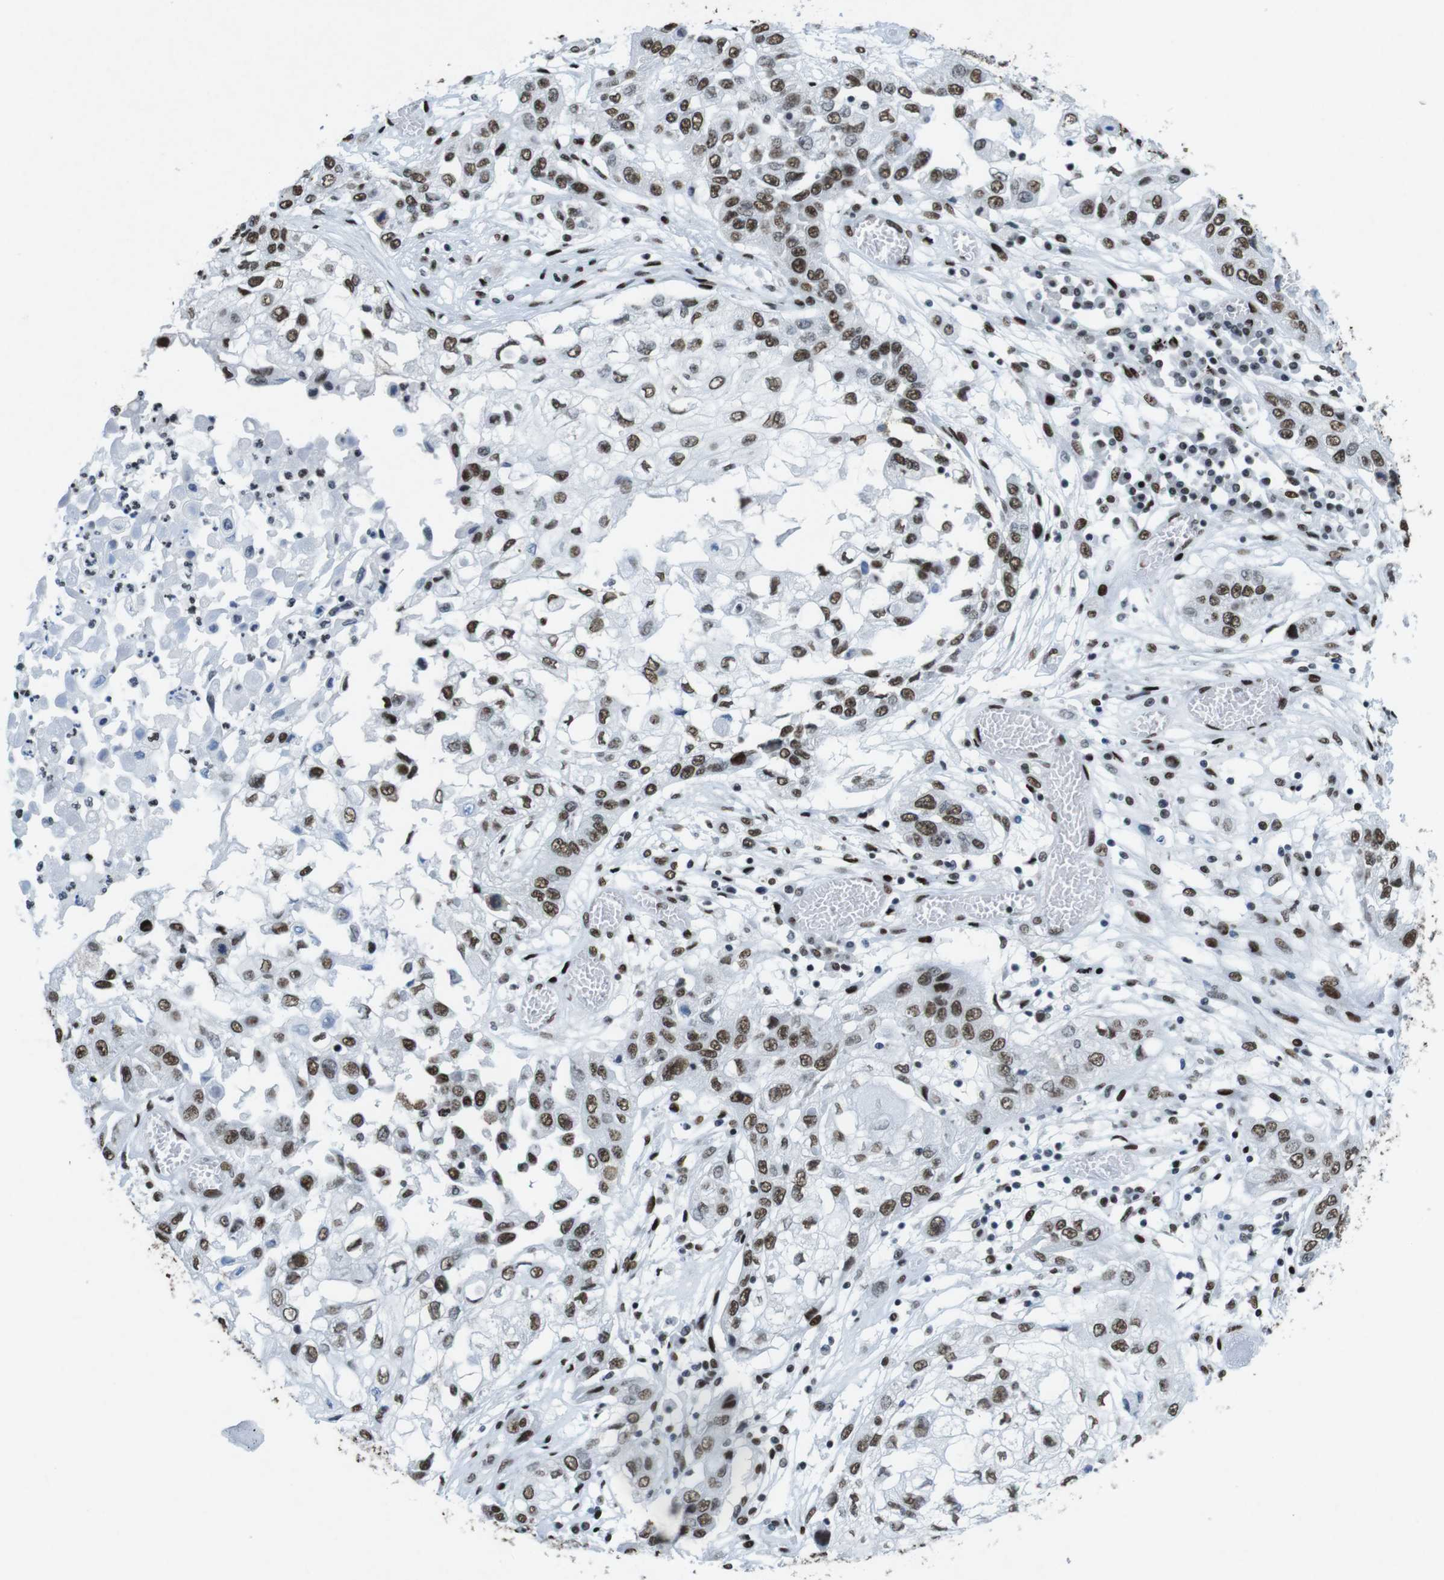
{"staining": {"intensity": "strong", "quantity": ">75%", "location": "nuclear"}, "tissue": "lung cancer", "cell_type": "Tumor cells", "image_type": "cancer", "snomed": [{"axis": "morphology", "description": "Squamous cell carcinoma, NOS"}, {"axis": "topography", "description": "Lung"}], "caption": "Immunohistochemical staining of lung cancer demonstrates high levels of strong nuclear staining in approximately >75% of tumor cells.", "gene": "CITED2", "patient": {"sex": "male", "age": 71}}